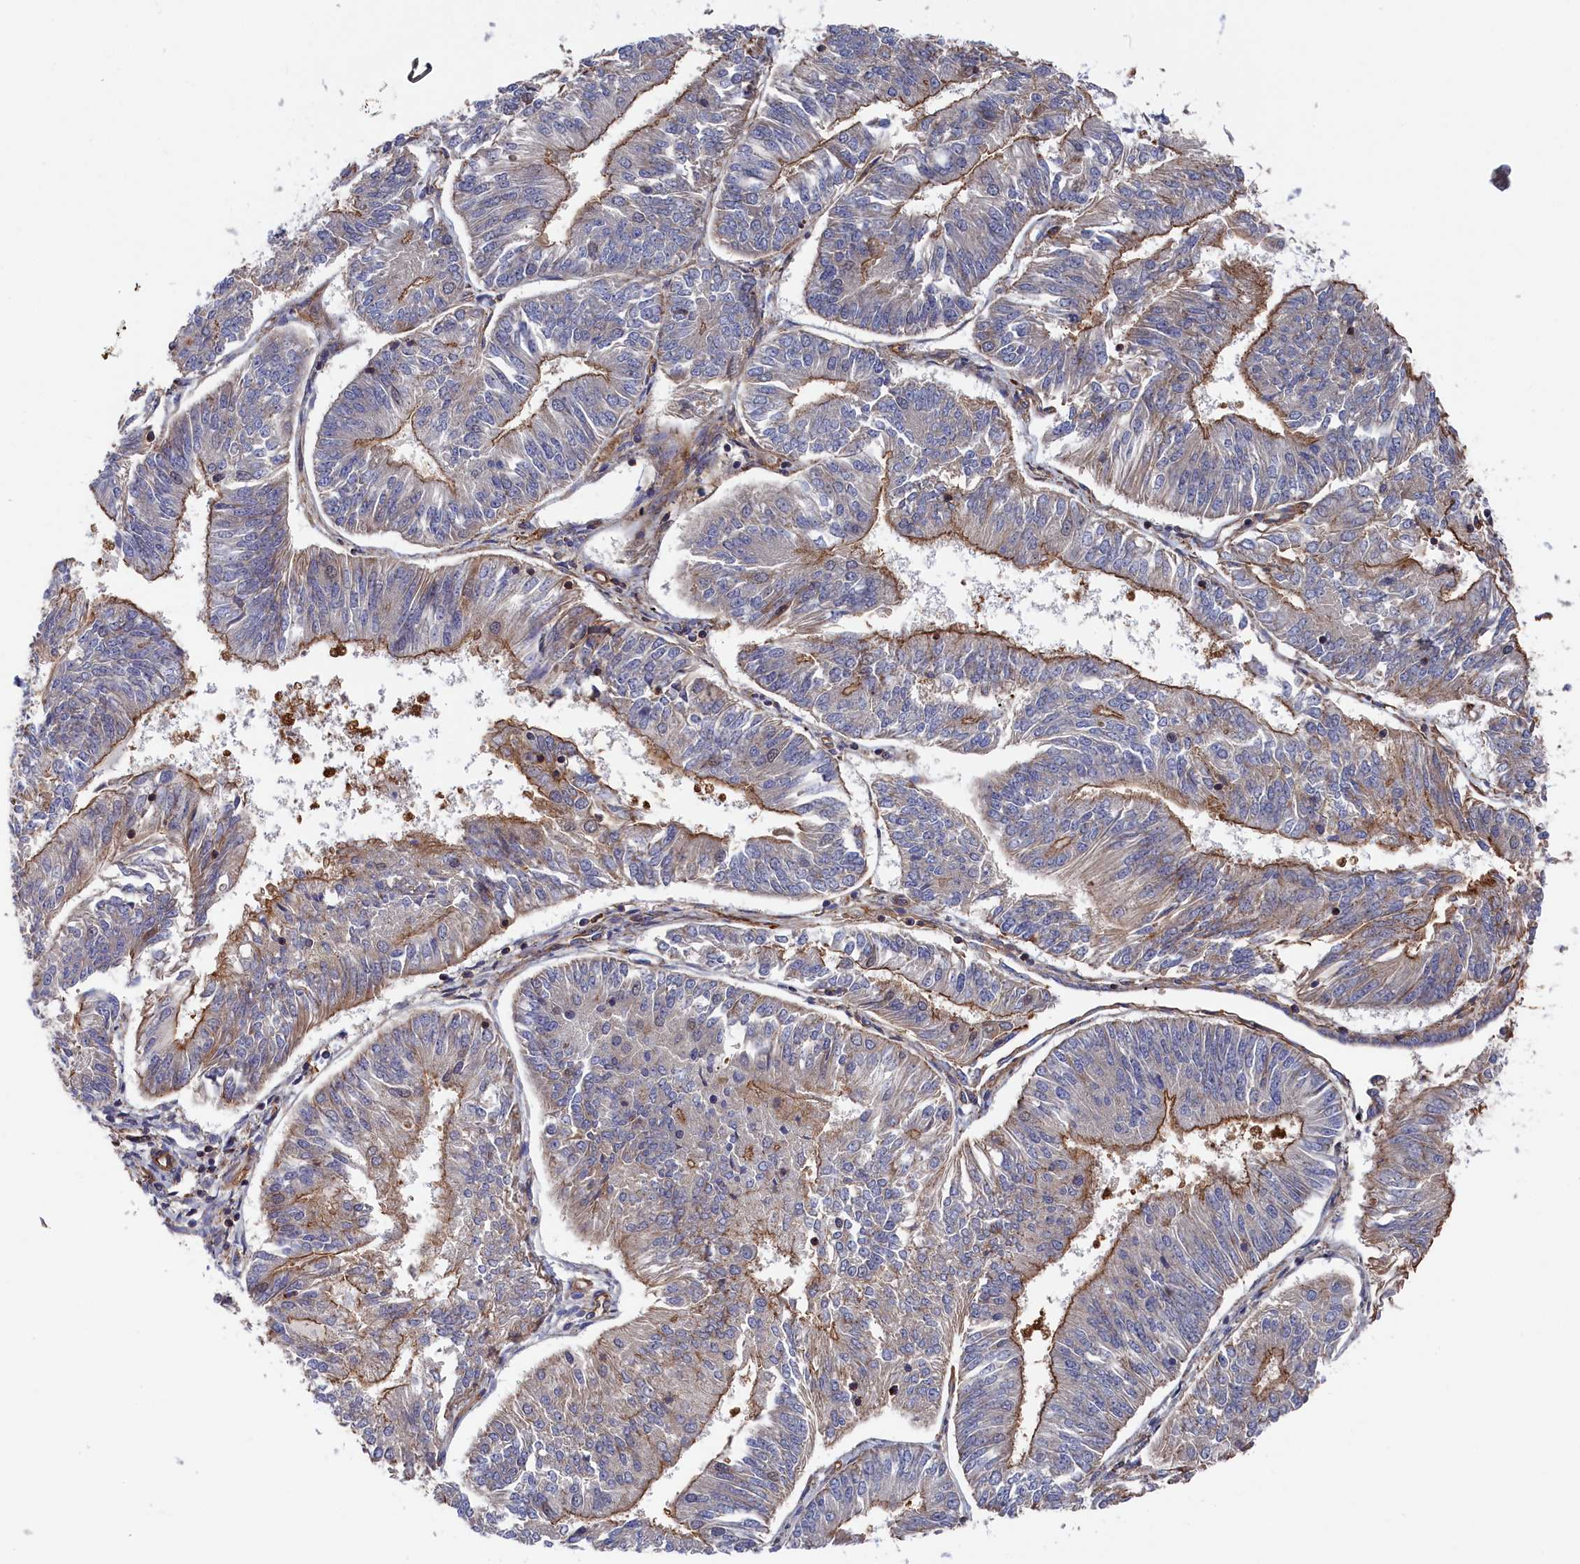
{"staining": {"intensity": "strong", "quantity": "25%-75%", "location": "cytoplasmic/membranous"}, "tissue": "endometrial cancer", "cell_type": "Tumor cells", "image_type": "cancer", "snomed": [{"axis": "morphology", "description": "Adenocarcinoma, NOS"}, {"axis": "topography", "description": "Endometrium"}], "caption": "Immunohistochemical staining of endometrial cancer (adenocarcinoma) reveals strong cytoplasmic/membranous protein staining in about 25%-75% of tumor cells. (Stains: DAB (3,3'-diaminobenzidine) in brown, nuclei in blue, Microscopy: brightfield microscopy at high magnification).", "gene": "LDHD", "patient": {"sex": "female", "age": 58}}